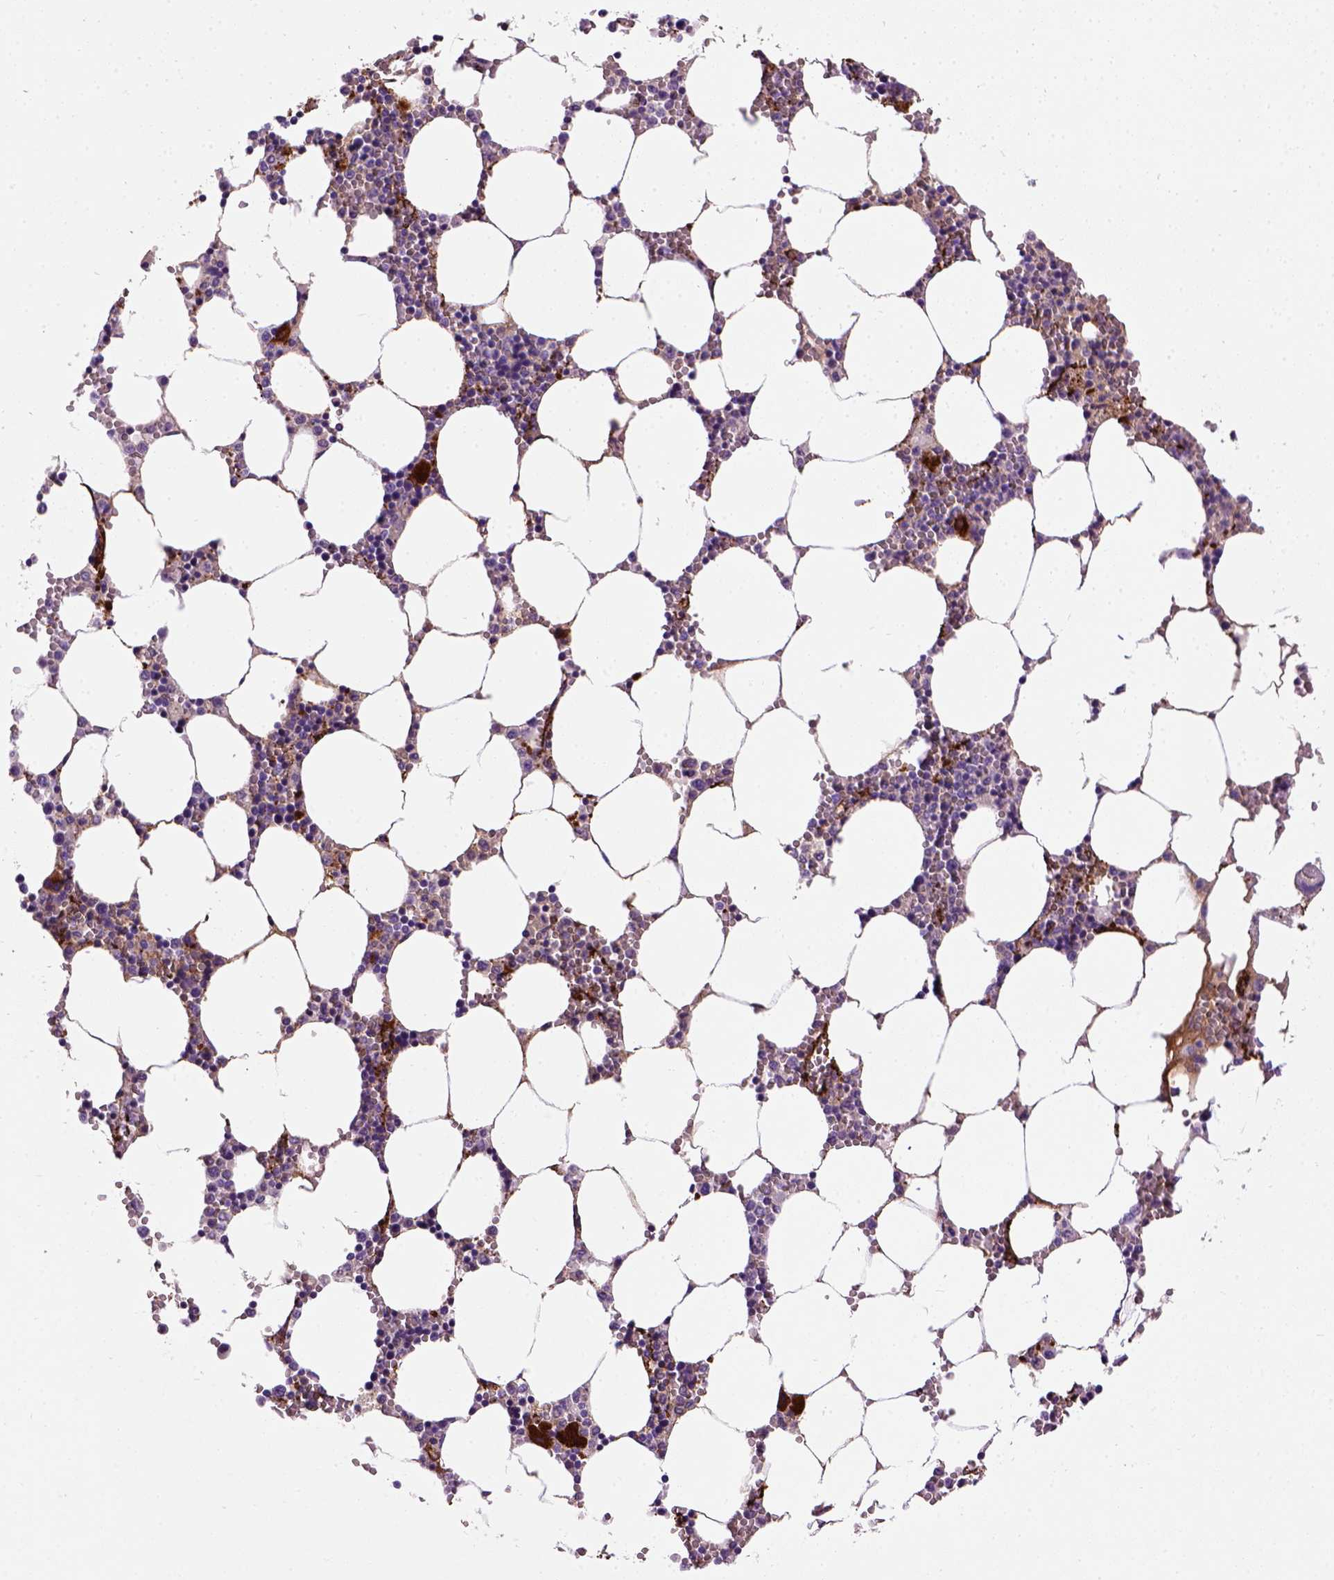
{"staining": {"intensity": "strong", "quantity": "<25%", "location": "cytoplasmic/membranous"}, "tissue": "bone marrow", "cell_type": "Hematopoietic cells", "image_type": "normal", "snomed": [{"axis": "morphology", "description": "Normal tissue, NOS"}, {"axis": "topography", "description": "Bone marrow"}], "caption": "Normal bone marrow exhibits strong cytoplasmic/membranous positivity in approximately <25% of hematopoietic cells.", "gene": "VWF", "patient": {"sex": "female", "age": 64}}